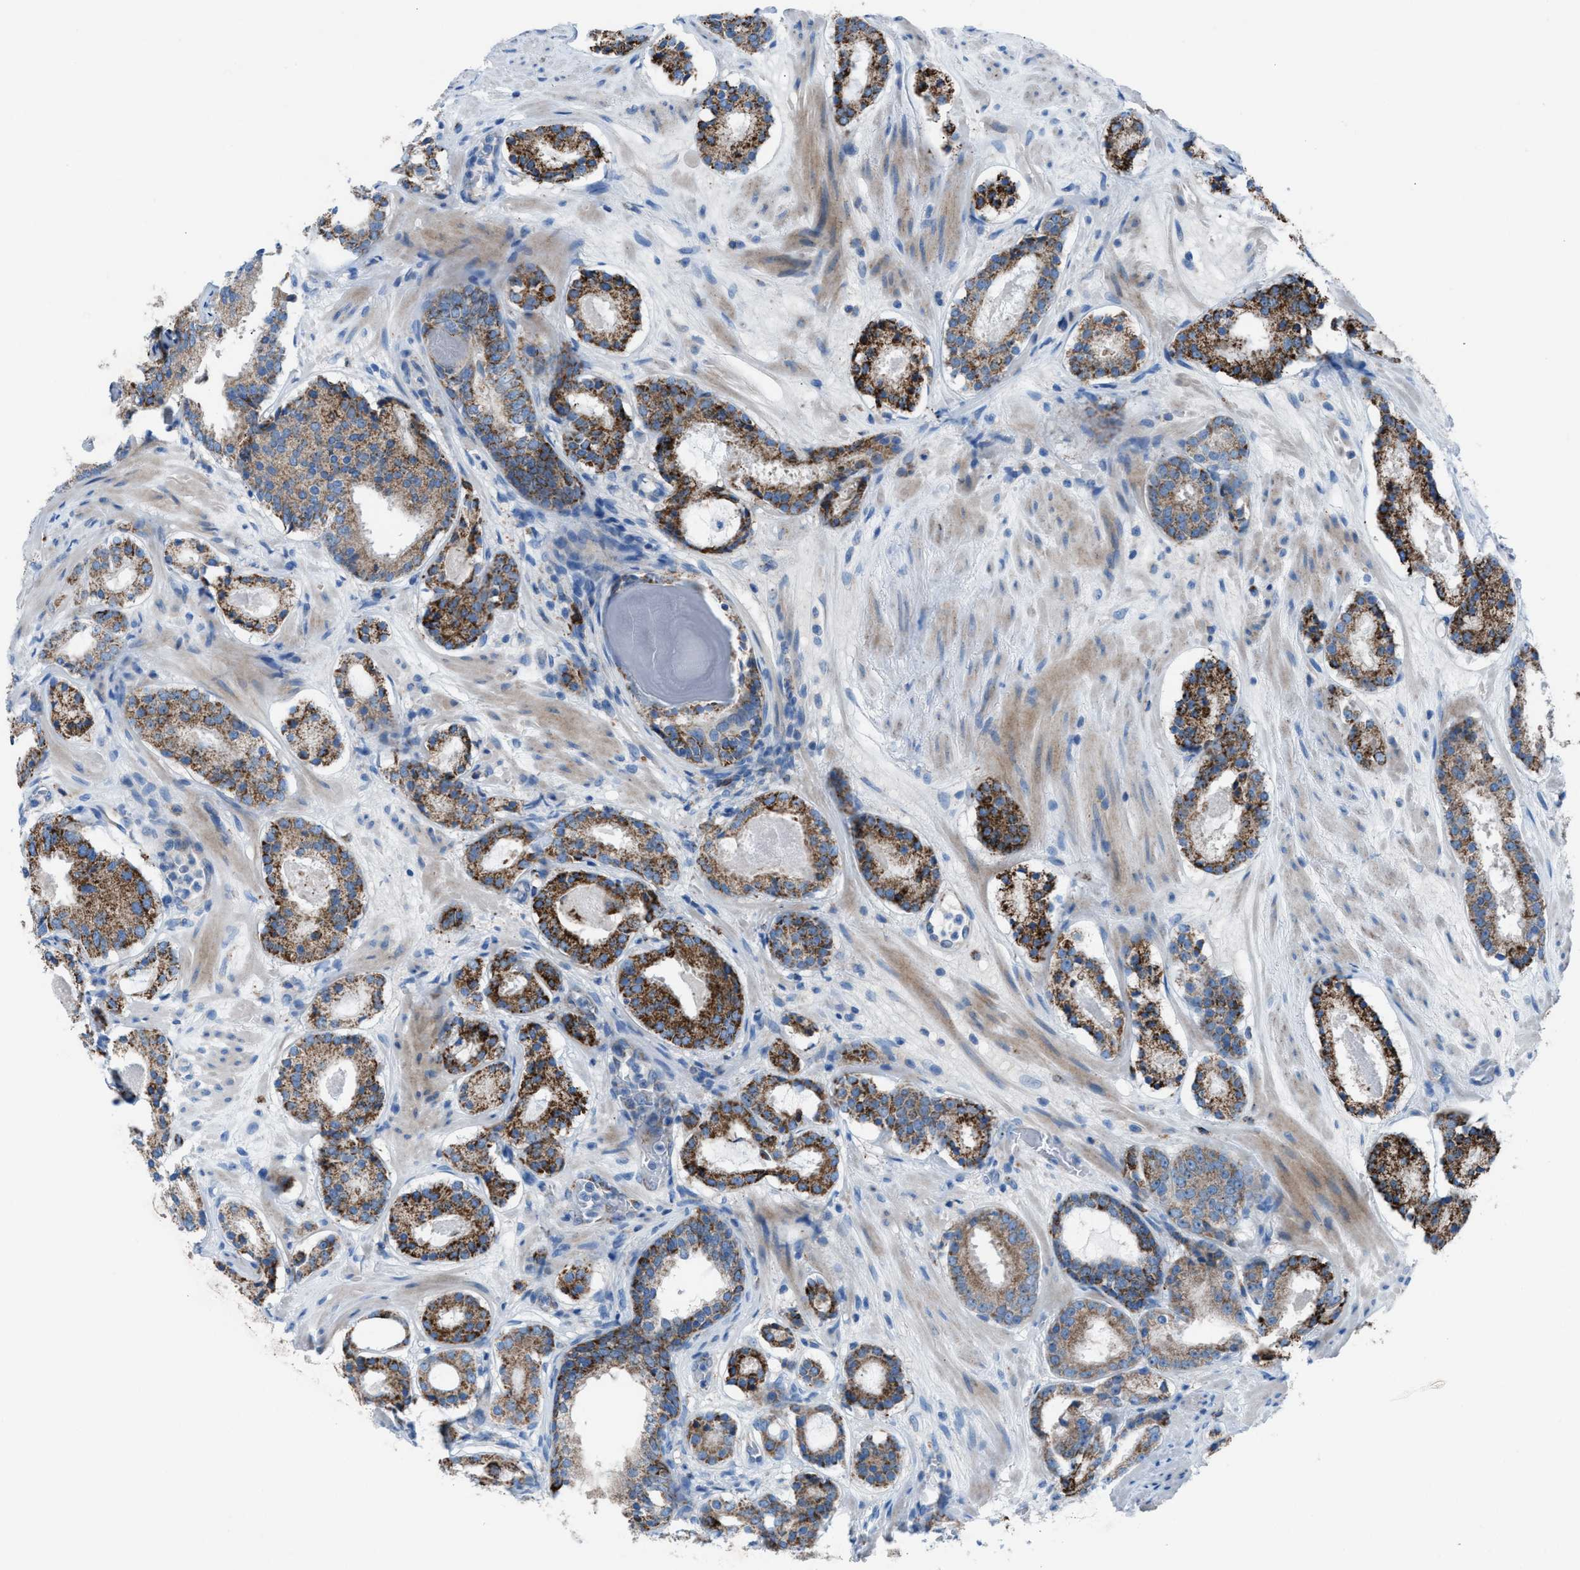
{"staining": {"intensity": "strong", "quantity": ">75%", "location": "cytoplasmic/membranous"}, "tissue": "prostate cancer", "cell_type": "Tumor cells", "image_type": "cancer", "snomed": [{"axis": "morphology", "description": "Adenocarcinoma, Low grade"}, {"axis": "topography", "description": "Prostate"}], "caption": "There is high levels of strong cytoplasmic/membranous staining in tumor cells of prostate cancer, as demonstrated by immunohistochemical staining (brown color).", "gene": "CD1B", "patient": {"sex": "male", "age": 69}}